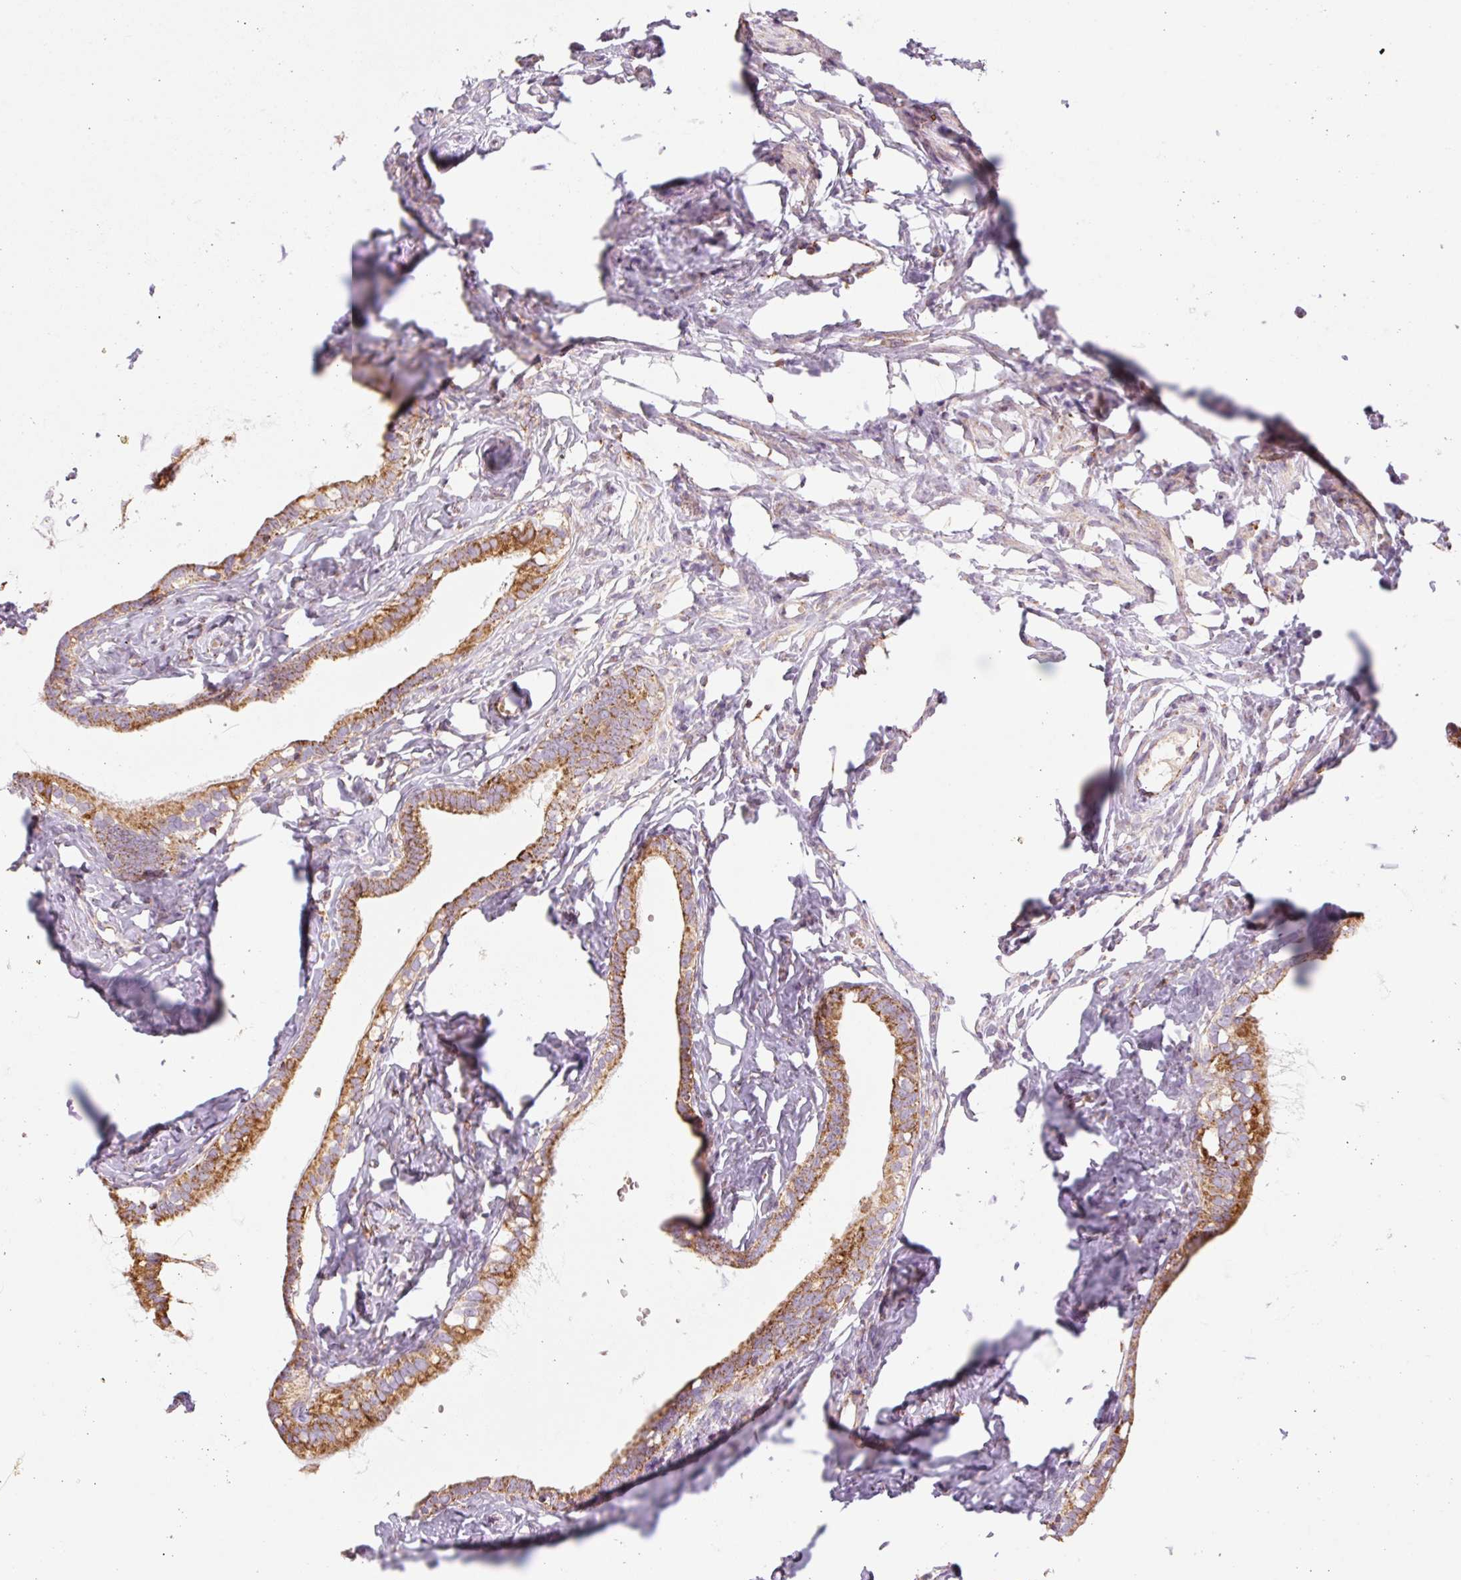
{"staining": {"intensity": "strong", "quantity": ">75%", "location": "cytoplasmic/membranous"}, "tissue": "fallopian tube", "cell_type": "Glandular cells", "image_type": "normal", "snomed": [{"axis": "morphology", "description": "Normal tissue, NOS"}, {"axis": "topography", "description": "Fallopian tube"}], "caption": "A high-resolution histopathology image shows immunohistochemistry staining of benign fallopian tube, which shows strong cytoplasmic/membranous positivity in approximately >75% of glandular cells. Nuclei are stained in blue.", "gene": "GOSR2", "patient": {"sex": "female", "age": 66}}